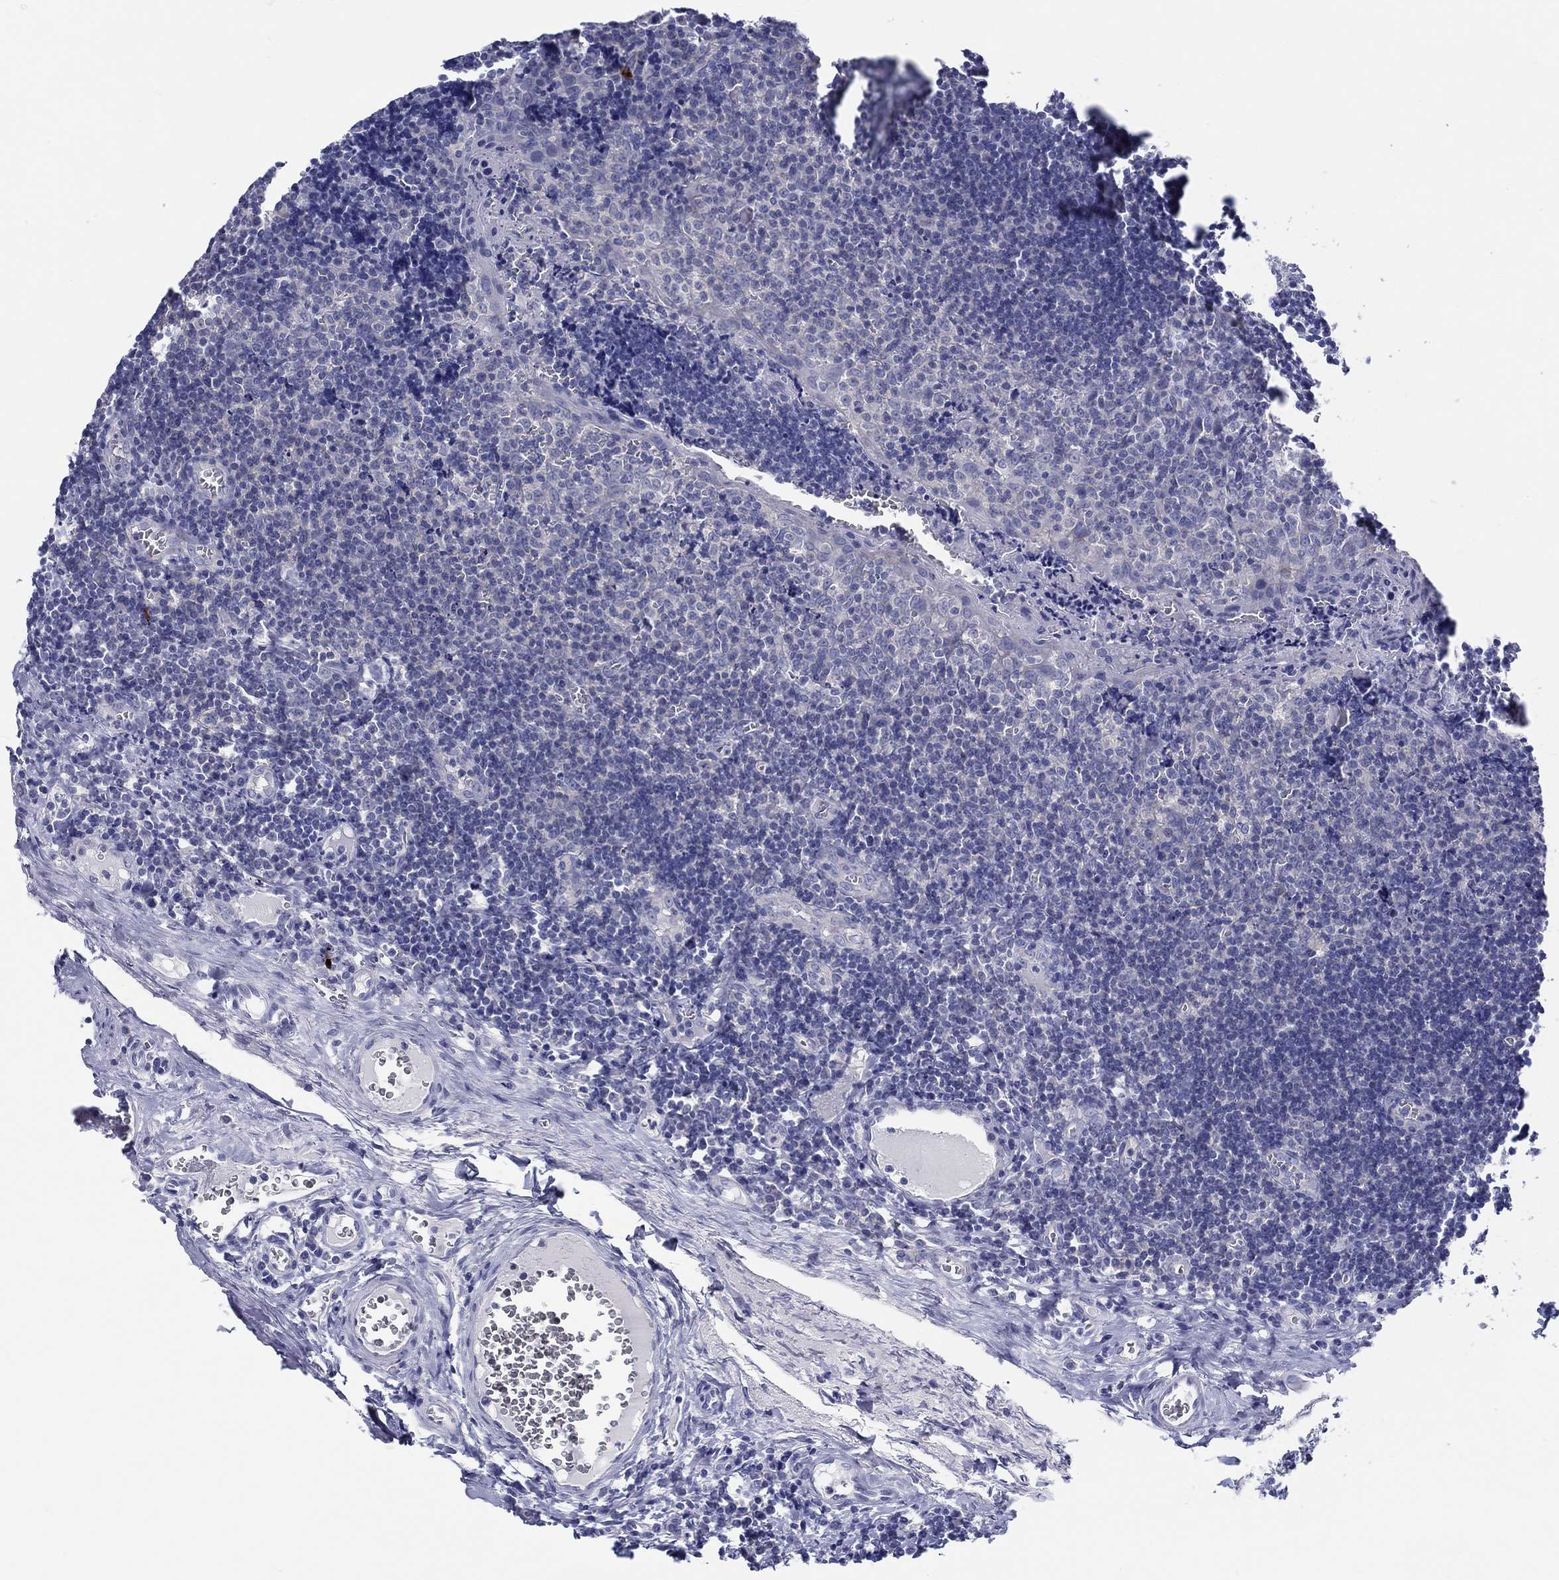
{"staining": {"intensity": "negative", "quantity": "none", "location": "none"}, "tissue": "tonsil", "cell_type": "Germinal center cells", "image_type": "normal", "snomed": [{"axis": "morphology", "description": "Normal tissue, NOS"}, {"axis": "morphology", "description": "Inflammation, NOS"}, {"axis": "topography", "description": "Tonsil"}], "caption": "Histopathology image shows no protein positivity in germinal center cells of unremarkable tonsil.", "gene": "HAPLN4", "patient": {"sex": "female", "age": 31}}